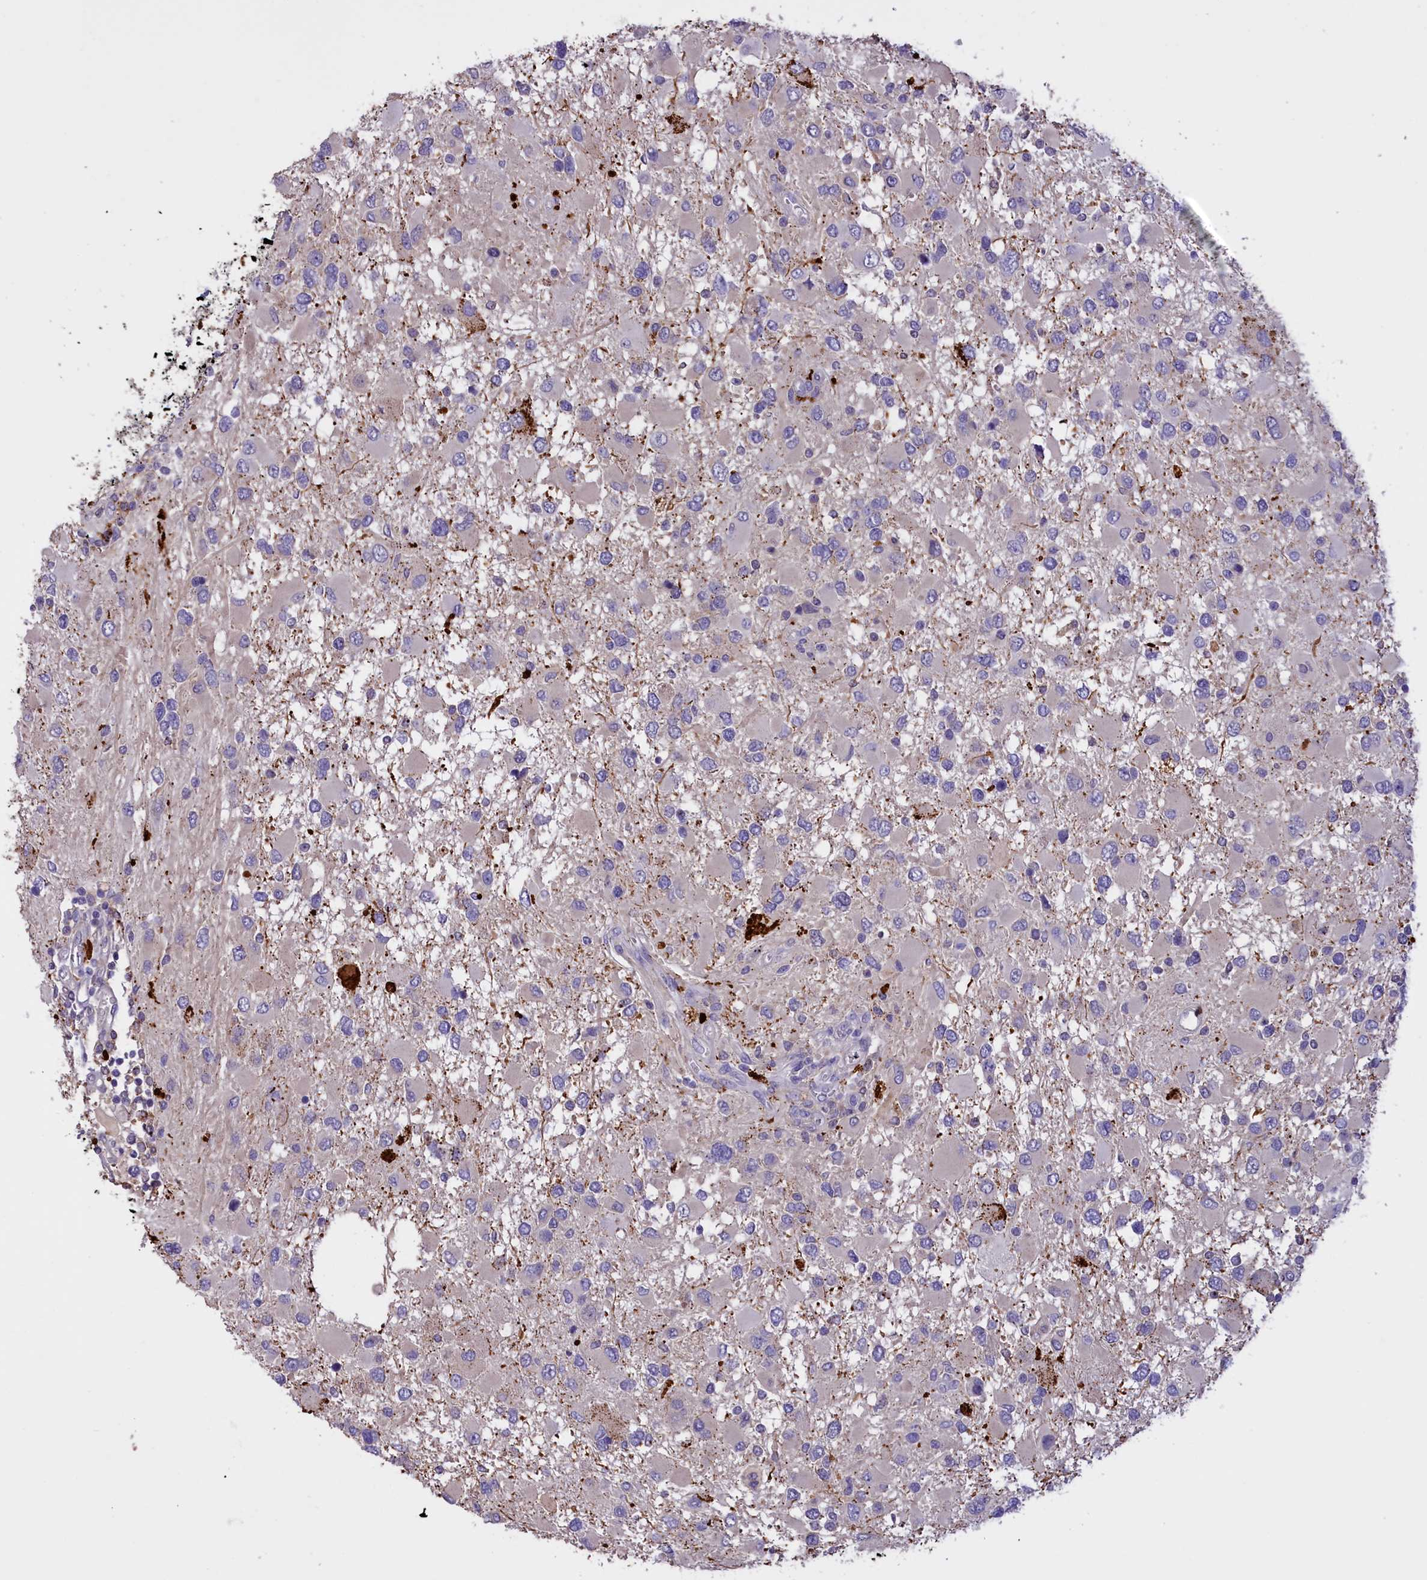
{"staining": {"intensity": "negative", "quantity": "none", "location": "none"}, "tissue": "glioma", "cell_type": "Tumor cells", "image_type": "cancer", "snomed": [{"axis": "morphology", "description": "Glioma, malignant, High grade"}, {"axis": "topography", "description": "Brain"}], "caption": "Glioma stained for a protein using IHC reveals no positivity tumor cells.", "gene": "FAM149B1", "patient": {"sex": "male", "age": 53}}